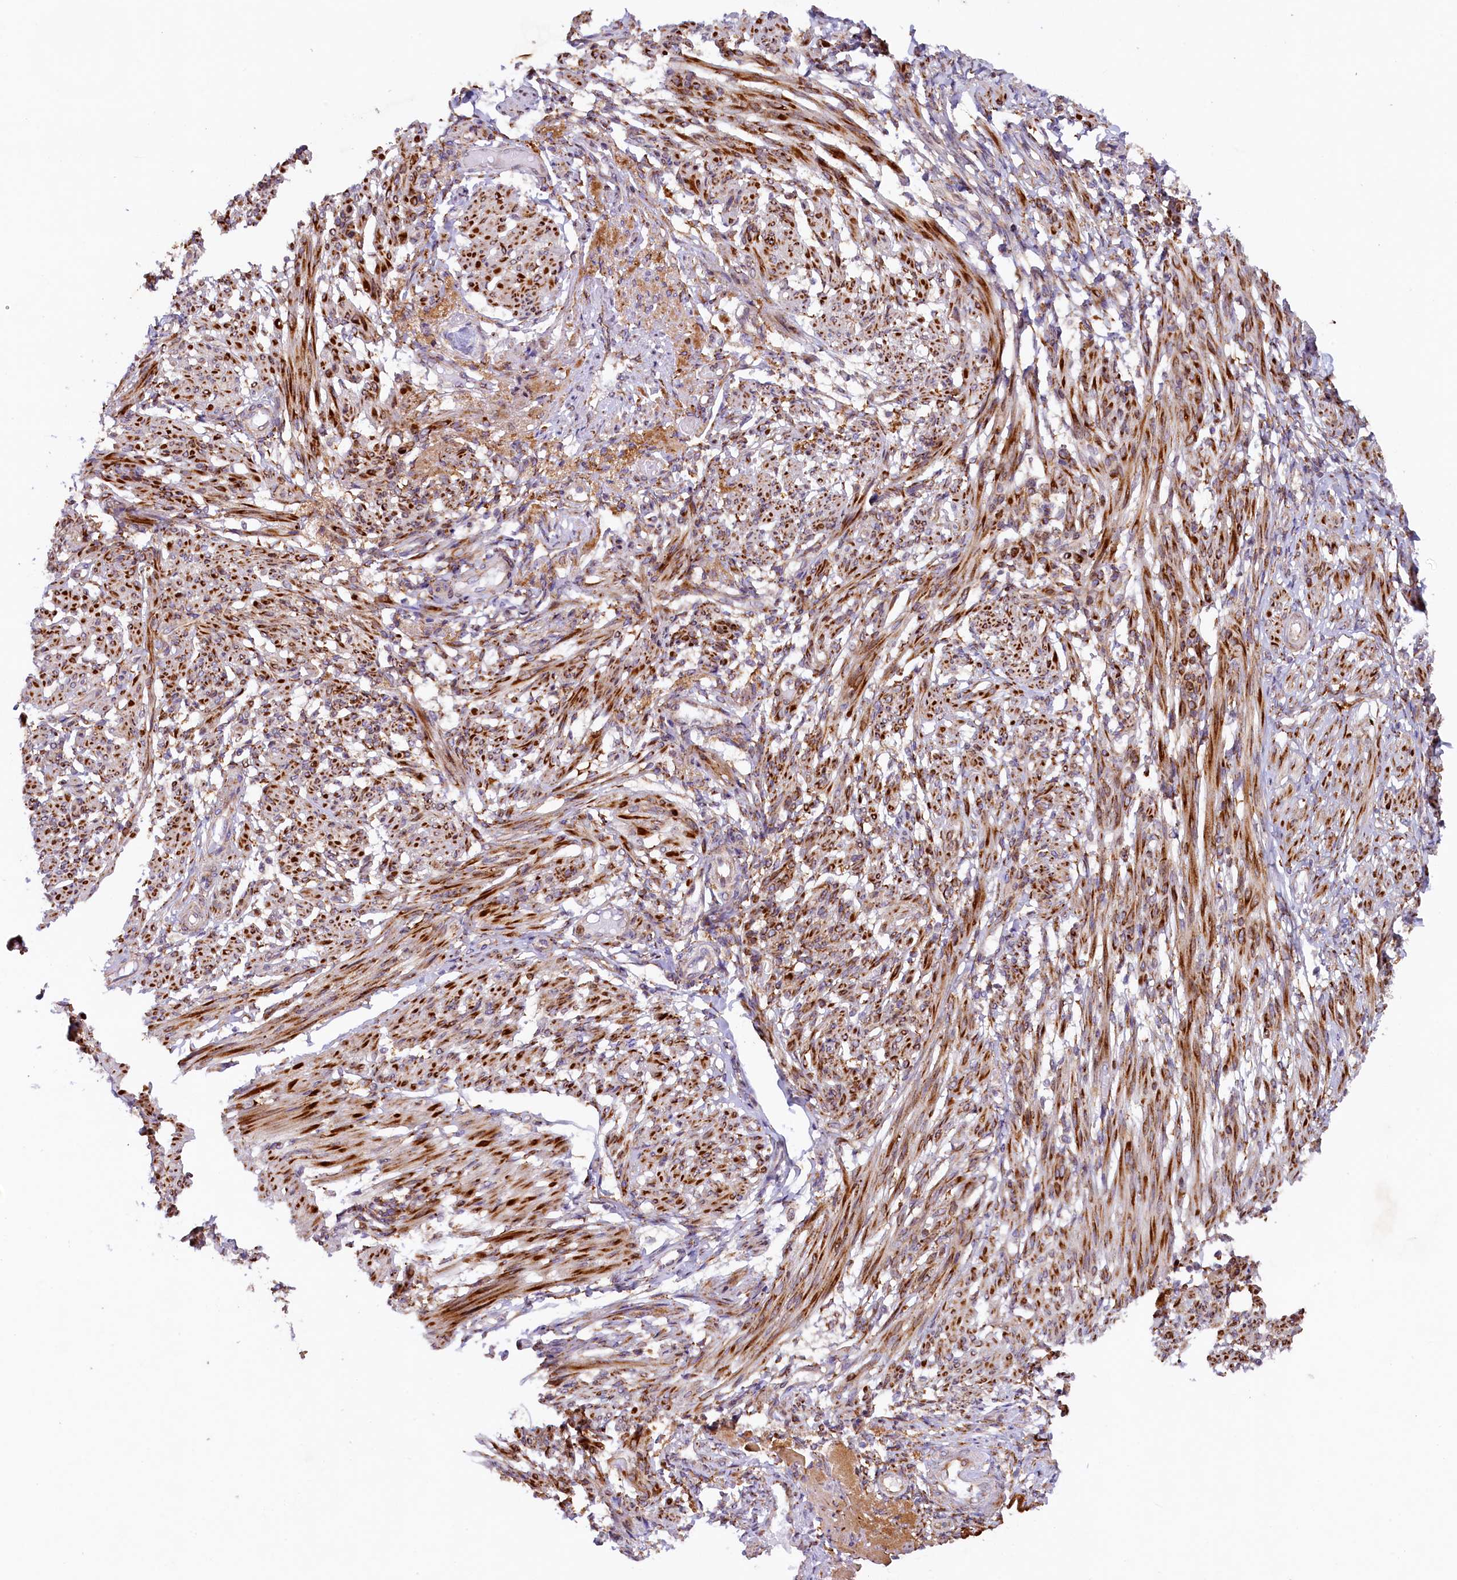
{"staining": {"intensity": "strong", "quantity": "25%-75%", "location": "cytoplasmic/membranous"}, "tissue": "smooth muscle", "cell_type": "Smooth muscle cells", "image_type": "normal", "snomed": [{"axis": "morphology", "description": "Normal tissue, NOS"}, {"axis": "topography", "description": "Smooth muscle"}], "caption": "Strong cytoplasmic/membranous expression for a protein is present in approximately 25%-75% of smooth muscle cells of benign smooth muscle using IHC.", "gene": "SSC5D", "patient": {"sex": "female", "age": 39}}